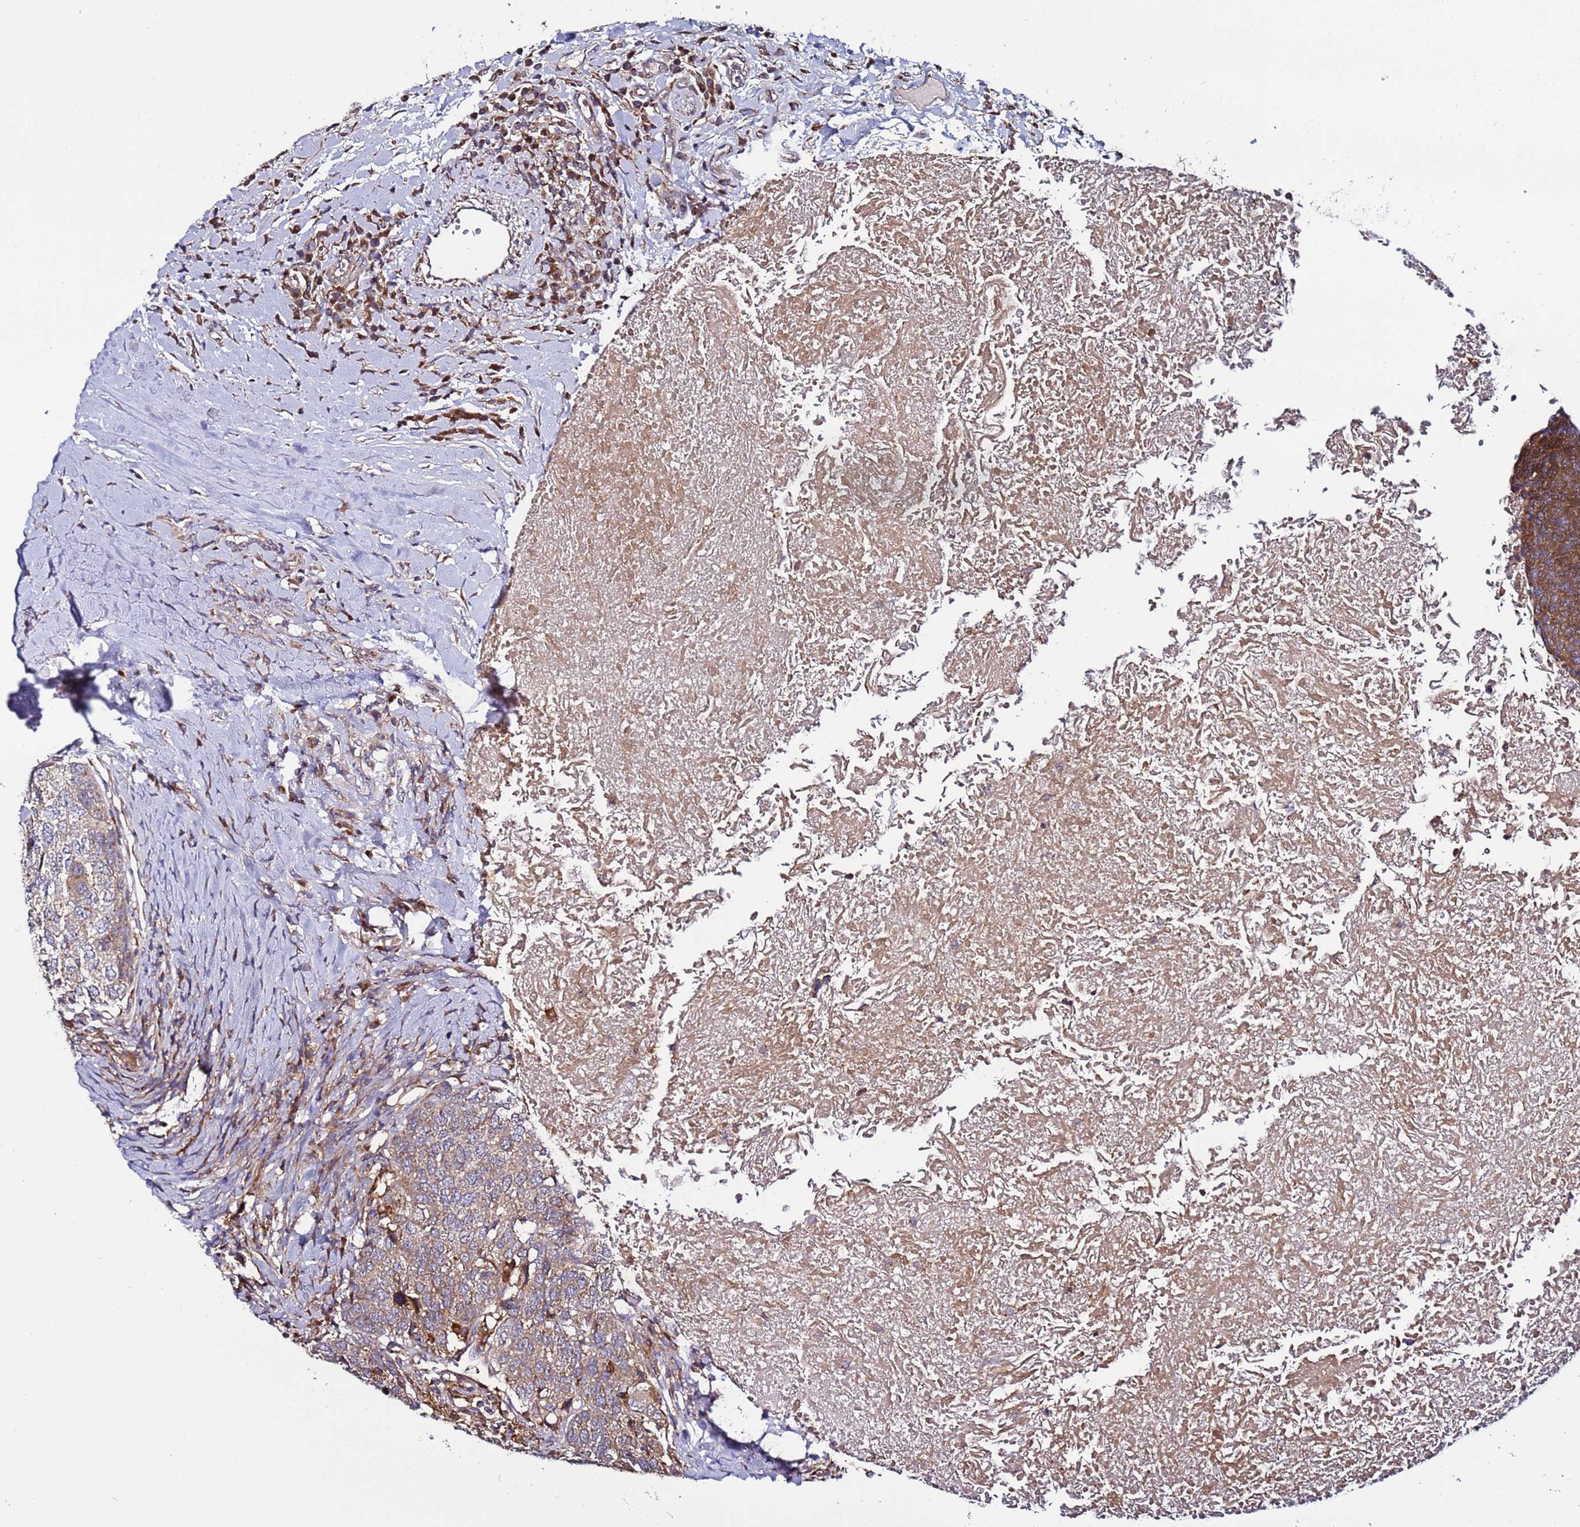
{"staining": {"intensity": "moderate", "quantity": ">75%", "location": "cytoplasmic/membranous"}, "tissue": "head and neck cancer", "cell_type": "Tumor cells", "image_type": "cancer", "snomed": [{"axis": "morphology", "description": "Squamous cell carcinoma, NOS"}, {"axis": "morphology", "description": "Squamous cell carcinoma, metastatic, NOS"}, {"axis": "topography", "description": "Lymph node"}, {"axis": "topography", "description": "Head-Neck"}], "caption": "DAB (3,3'-diaminobenzidine) immunohistochemical staining of head and neck cancer demonstrates moderate cytoplasmic/membranous protein expression in approximately >75% of tumor cells. The staining is performed using DAB (3,3'-diaminobenzidine) brown chromogen to label protein expression. The nuclei are counter-stained blue using hematoxylin.", "gene": "TMEM176B", "patient": {"sex": "male", "age": 62}}